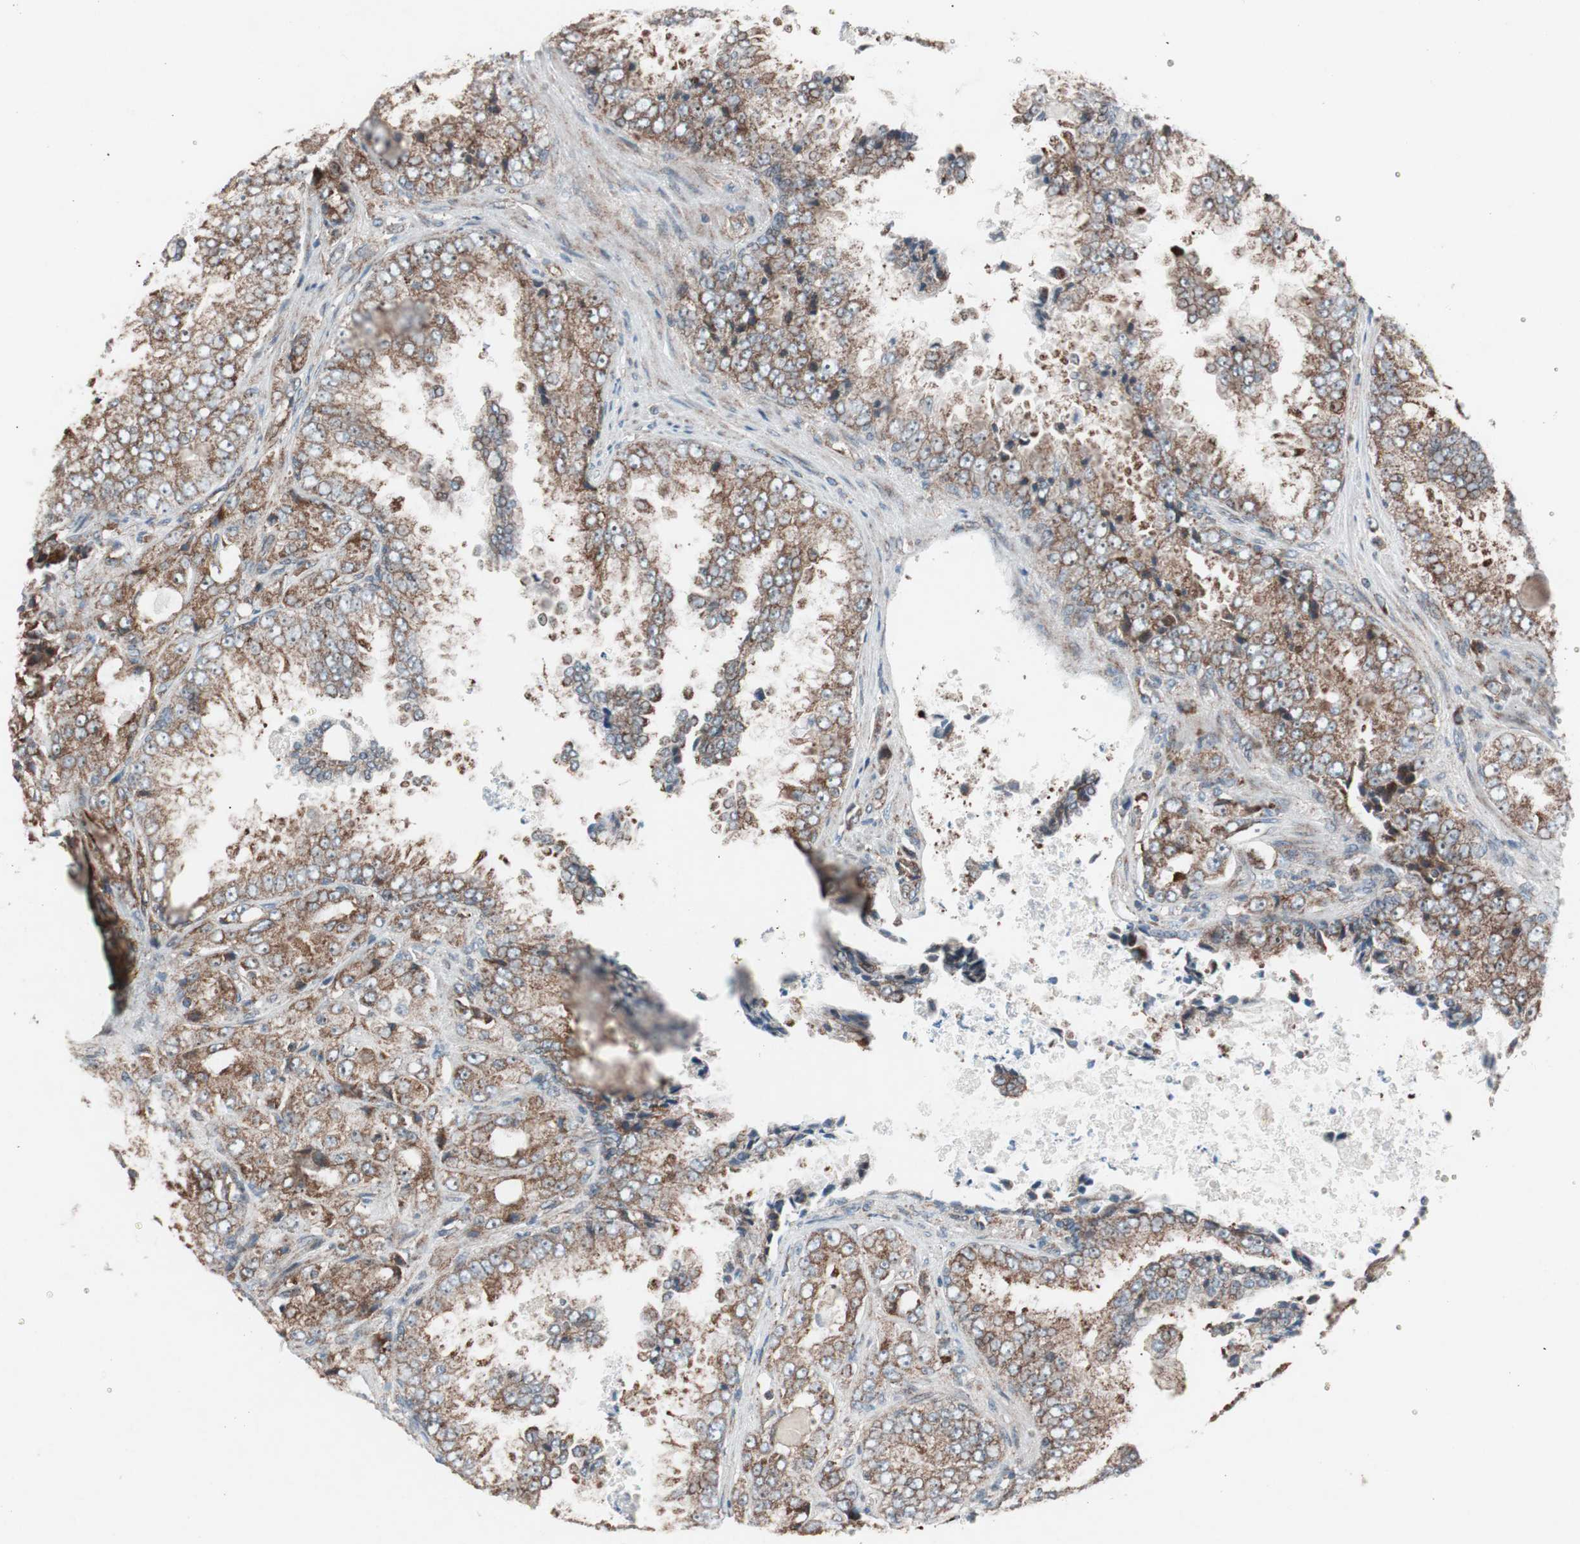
{"staining": {"intensity": "strong", "quantity": ">75%", "location": "cytoplasmic/membranous"}, "tissue": "prostate cancer", "cell_type": "Tumor cells", "image_type": "cancer", "snomed": [{"axis": "morphology", "description": "Adenocarcinoma, High grade"}, {"axis": "topography", "description": "Prostate"}], "caption": "Immunohistochemical staining of prostate adenocarcinoma (high-grade) displays strong cytoplasmic/membranous protein positivity in approximately >75% of tumor cells. (brown staining indicates protein expression, while blue staining denotes nuclei).", "gene": "CCL14", "patient": {"sex": "male", "age": 73}}